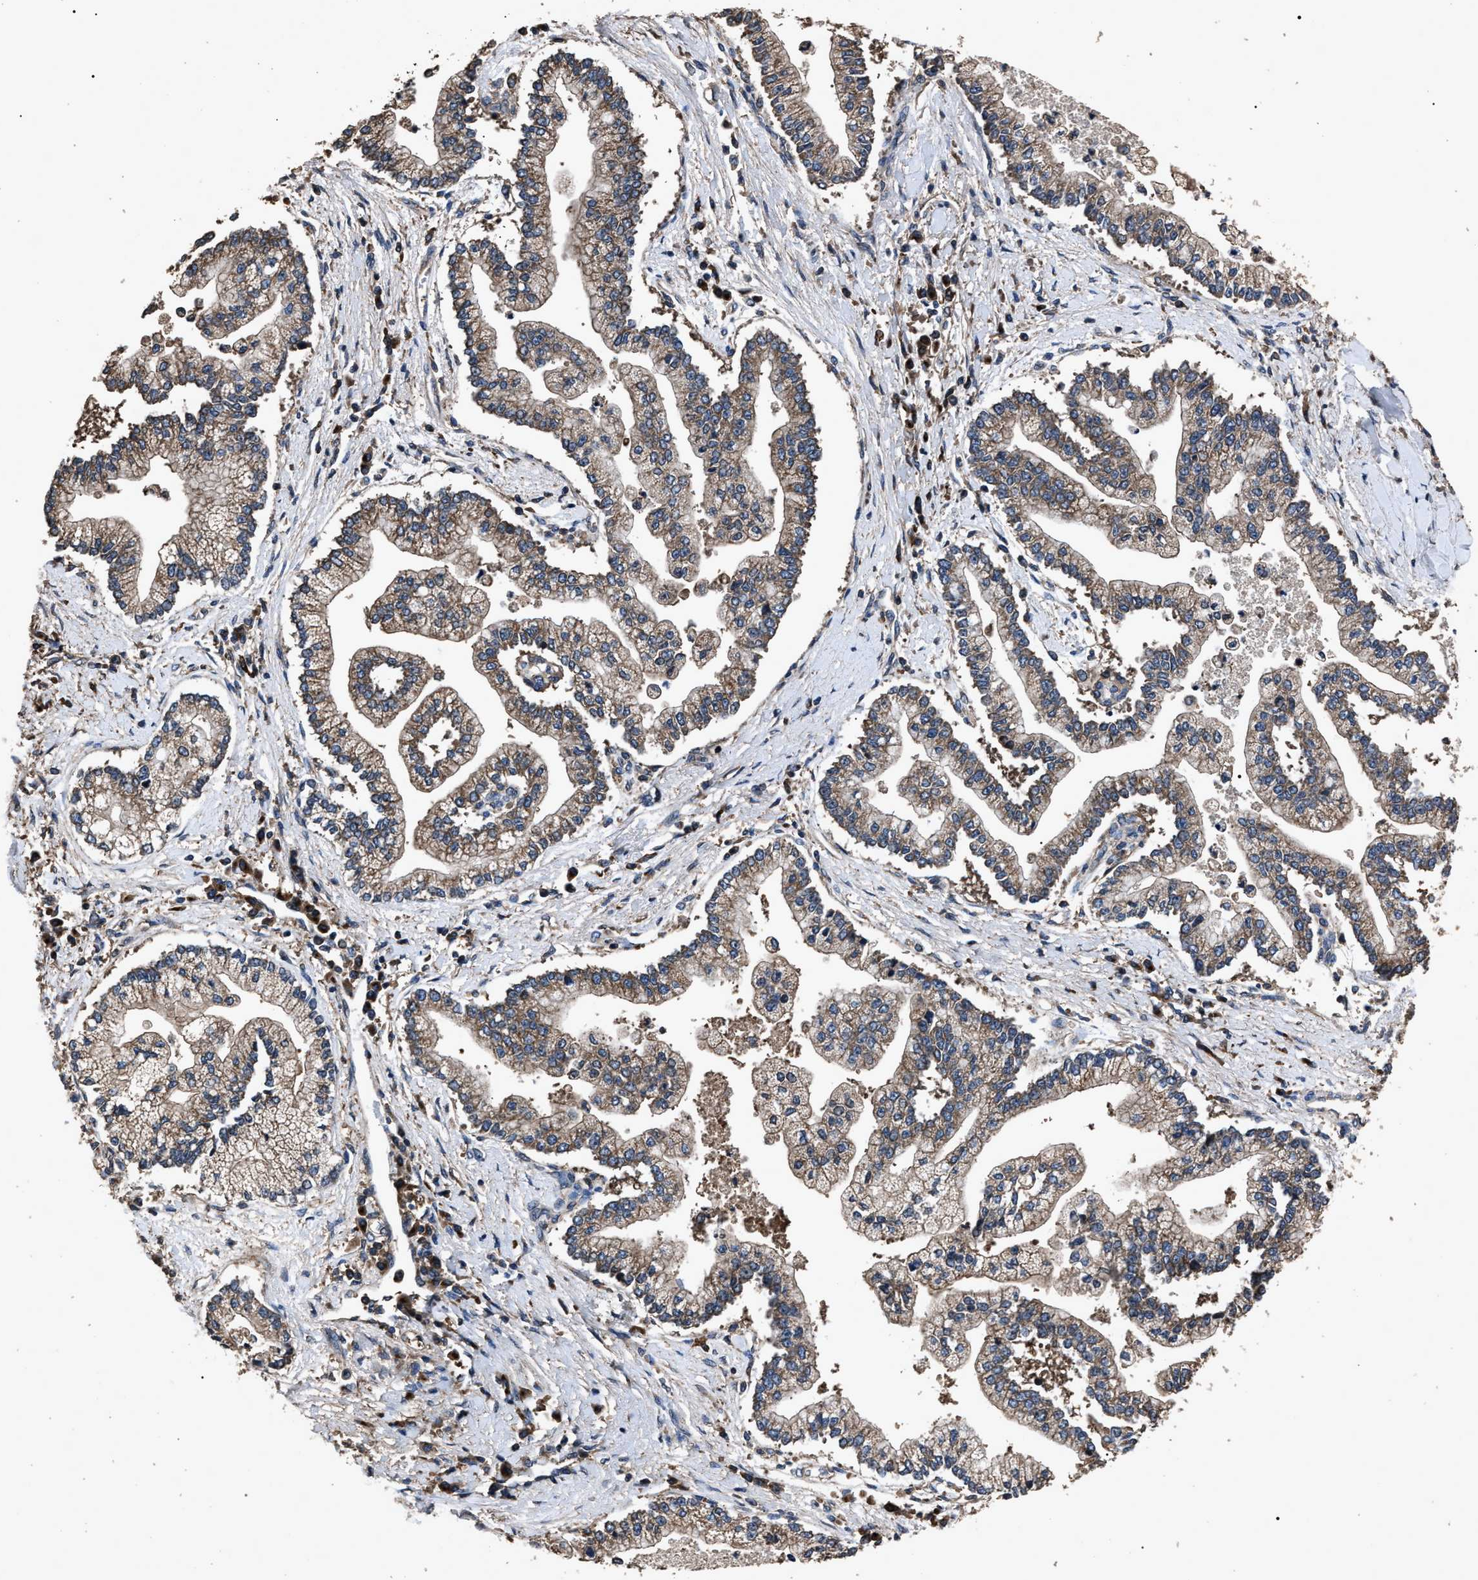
{"staining": {"intensity": "moderate", "quantity": ">75%", "location": "cytoplasmic/membranous"}, "tissue": "liver cancer", "cell_type": "Tumor cells", "image_type": "cancer", "snomed": [{"axis": "morphology", "description": "Cholangiocarcinoma"}, {"axis": "topography", "description": "Liver"}], "caption": "Tumor cells reveal moderate cytoplasmic/membranous staining in approximately >75% of cells in liver cancer (cholangiocarcinoma).", "gene": "RNF216", "patient": {"sex": "male", "age": 50}}